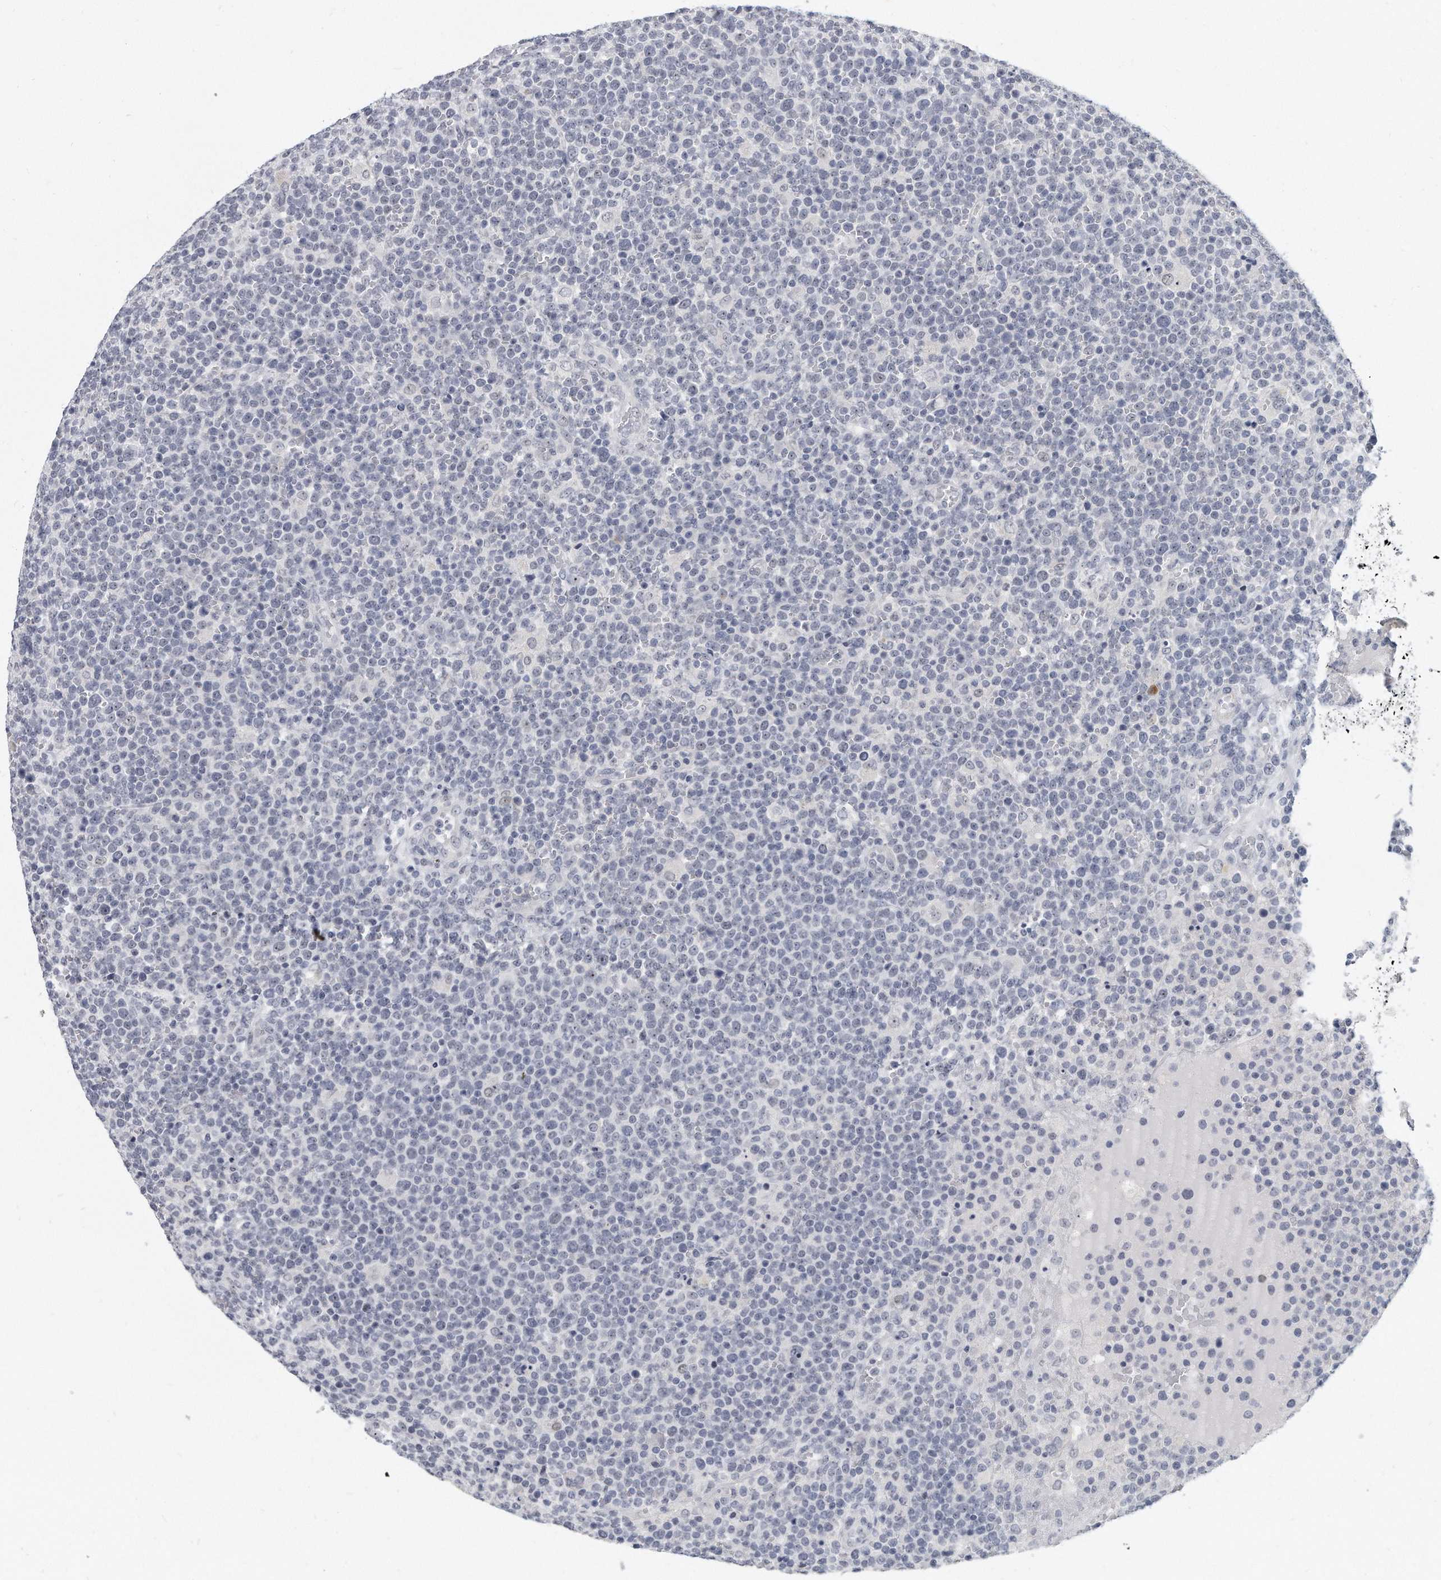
{"staining": {"intensity": "negative", "quantity": "none", "location": "none"}, "tissue": "lymphoma", "cell_type": "Tumor cells", "image_type": "cancer", "snomed": [{"axis": "morphology", "description": "Malignant lymphoma, non-Hodgkin's type, High grade"}, {"axis": "topography", "description": "Lymph node"}], "caption": "A histopathology image of human high-grade malignant lymphoma, non-Hodgkin's type is negative for staining in tumor cells. (Immunohistochemistry (ihc), brightfield microscopy, high magnification).", "gene": "TFCP2L1", "patient": {"sex": "male", "age": 61}}